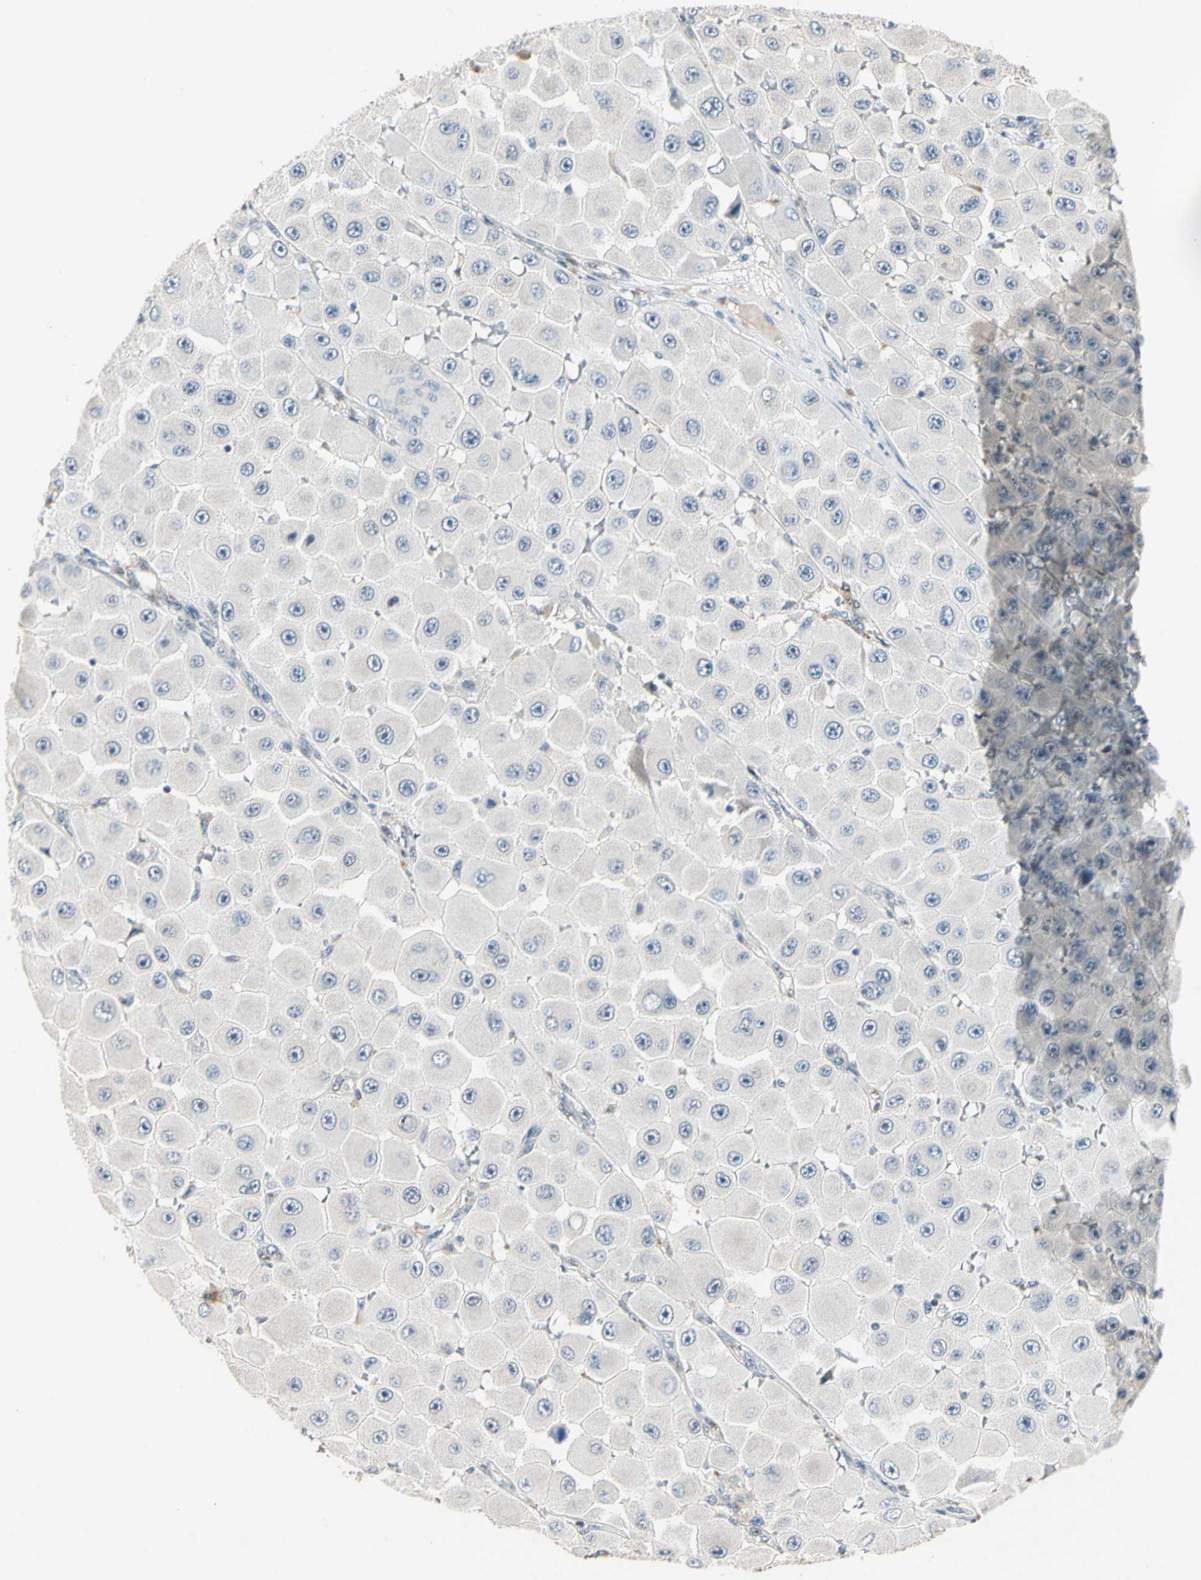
{"staining": {"intensity": "negative", "quantity": "none", "location": "none"}, "tissue": "melanoma", "cell_type": "Tumor cells", "image_type": "cancer", "snomed": [{"axis": "morphology", "description": "Malignant melanoma, NOS"}, {"axis": "topography", "description": "Skin"}], "caption": "Tumor cells show no significant positivity in melanoma.", "gene": "GREM1", "patient": {"sex": "female", "age": 81}}